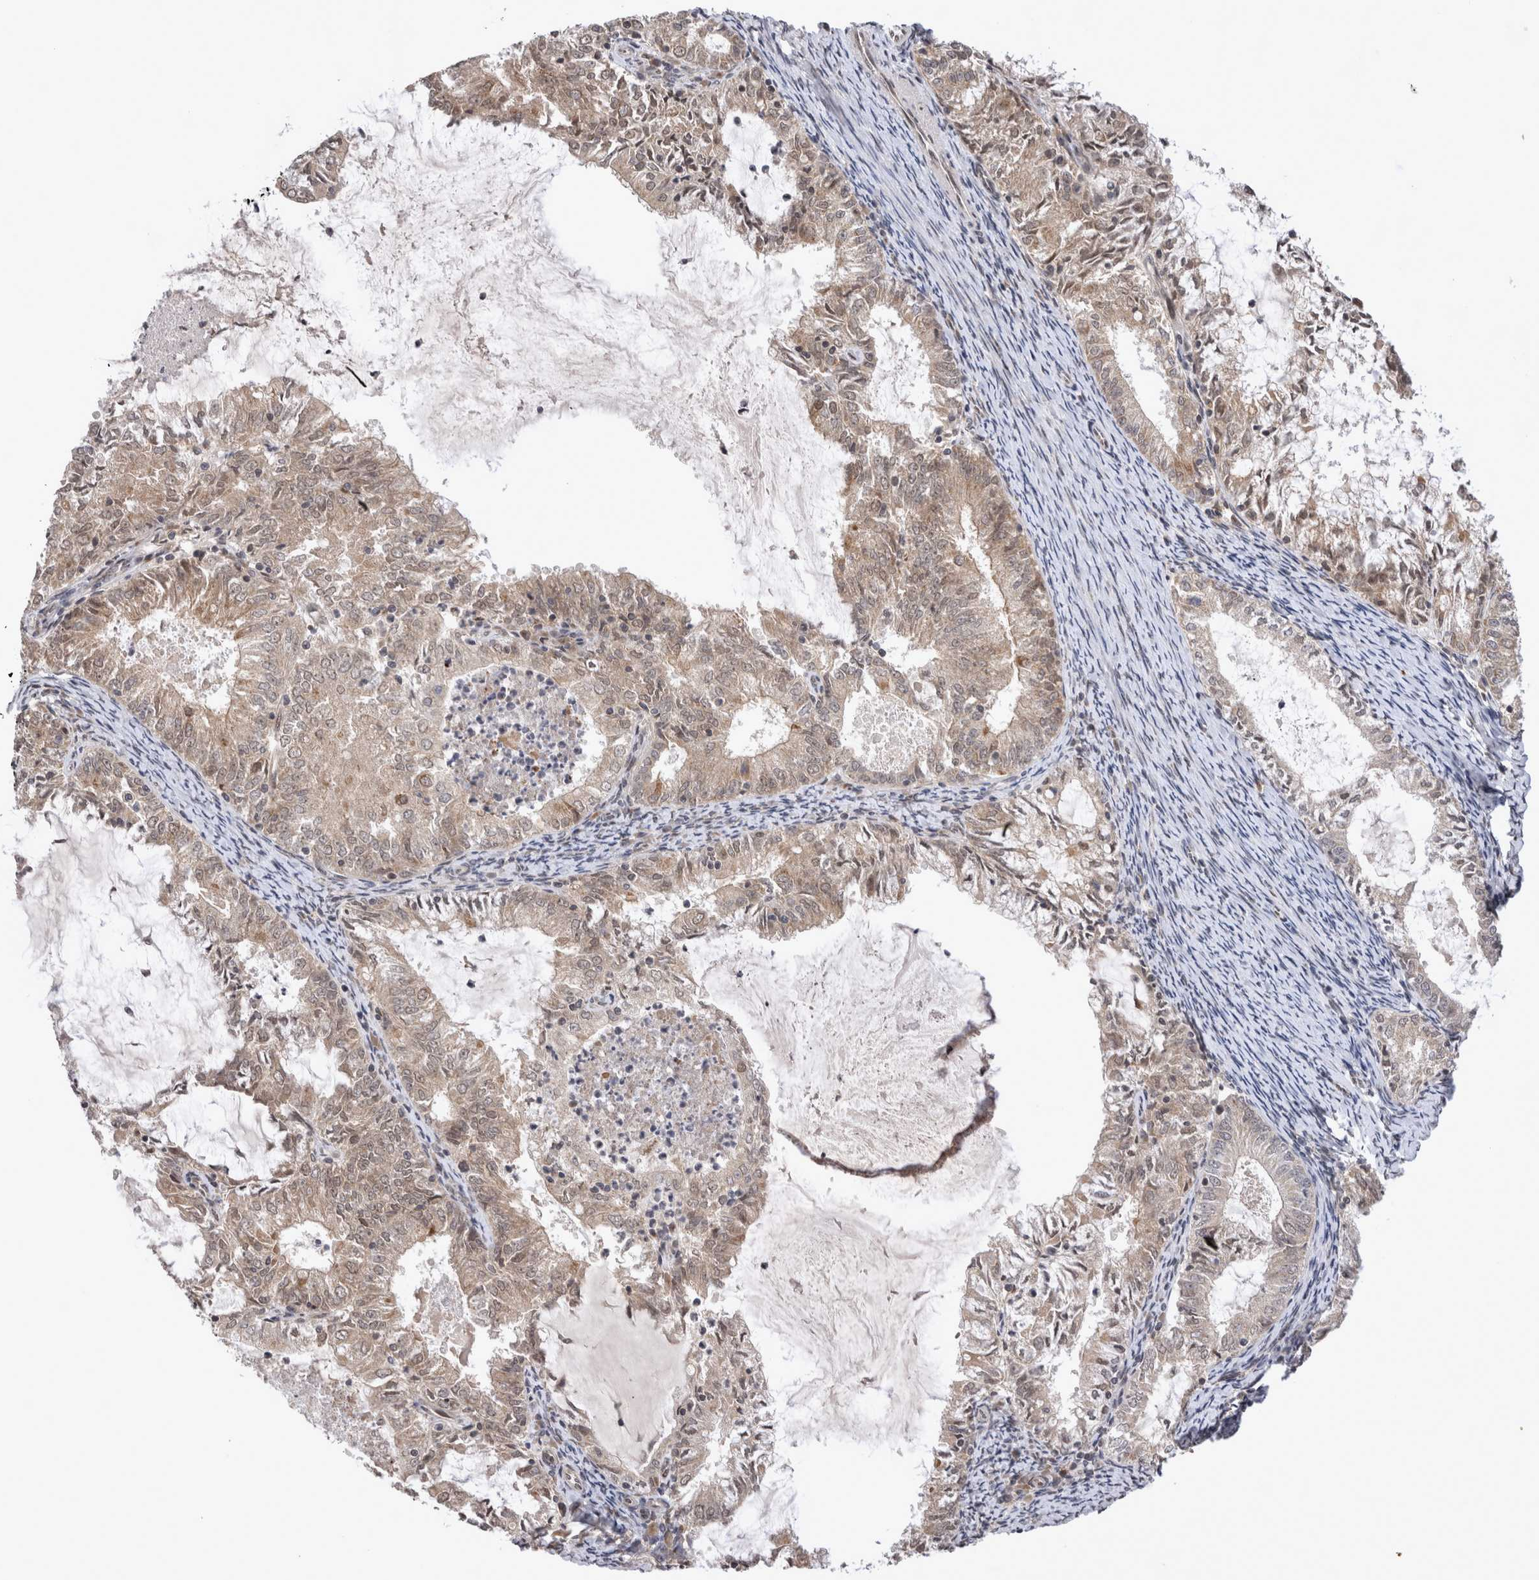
{"staining": {"intensity": "weak", "quantity": ">75%", "location": "cytoplasmic/membranous,nuclear"}, "tissue": "endometrial cancer", "cell_type": "Tumor cells", "image_type": "cancer", "snomed": [{"axis": "morphology", "description": "Adenocarcinoma, NOS"}, {"axis": "topography", "description": "Endometrium"}], "caption": "This histopathology image reveals immunohistochemistry (IHC) staining of human endometrial cancer (adenocarcinoma), with low weak cytoplasmic/membranous and nuclear positivity in approximately >75% of tumor cells.", "gene": "TMEM65", "patient": {"sex": "female", "age": 57}}